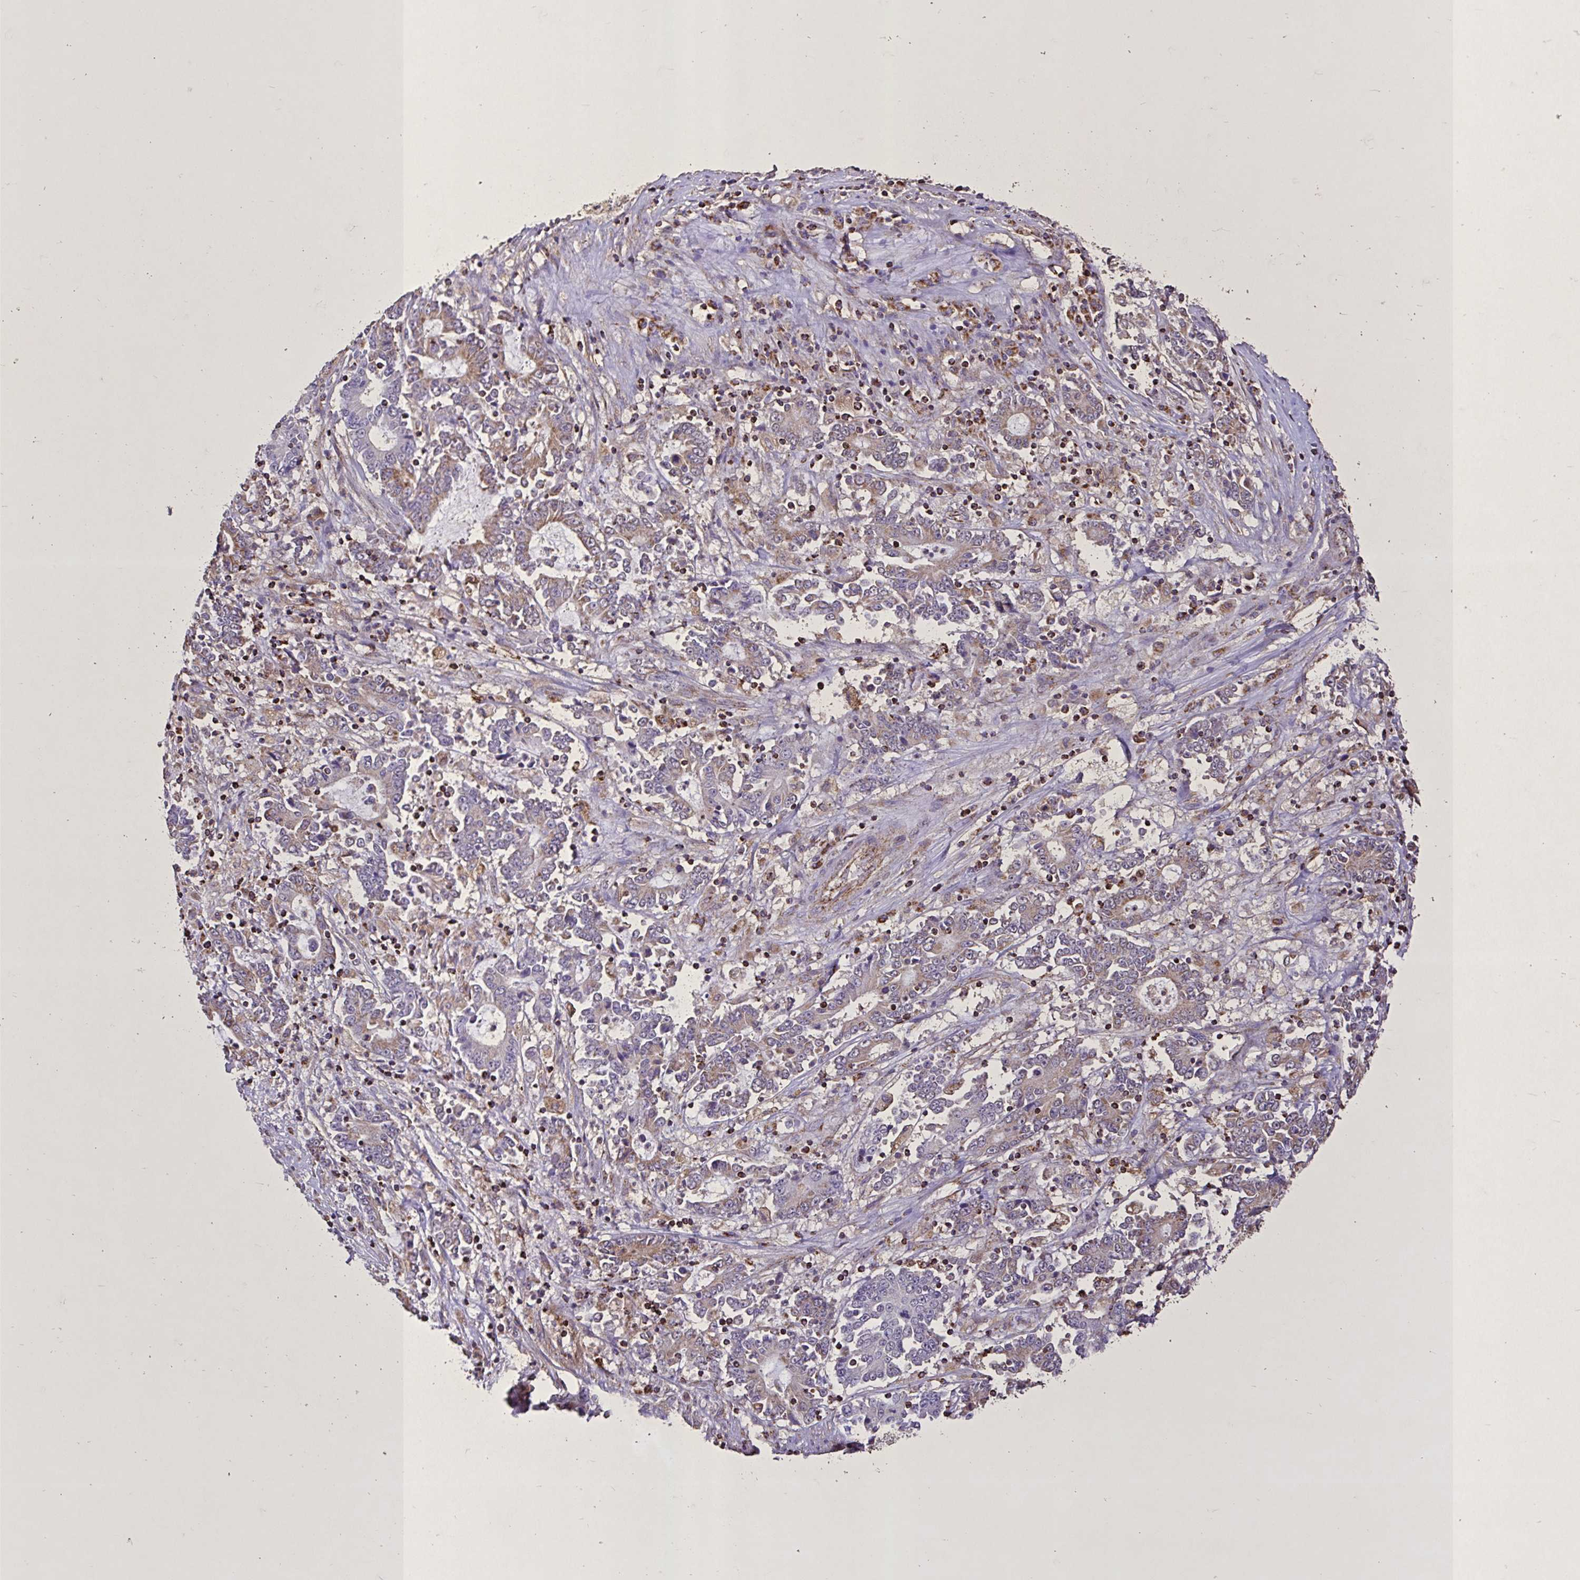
{"staining": {"intensity": "weak", "quantity": "<25%", "location": "cytoplasmic/membranous"}, "tissue": "stomach cancer", "cell_type": "Tumor cells", "image_type": "cancer", "snomed": [{"axis": "morphology", "description": "Adenocarcinoma, NOS"}, {"axis": "topography", "description": "Stomach, upper"}], "caption": "This is a image of immunohistochemistry staining of stomach adenocarcinoma, which shows no positivity in tumor cells. (Brightfield microscopy of DAB (3,3'-diaminobenzidine) immunohistochemistry (IHC) at high magnification).", "gene": "AGK", "patient": {"sex": "male", "age": 68}}